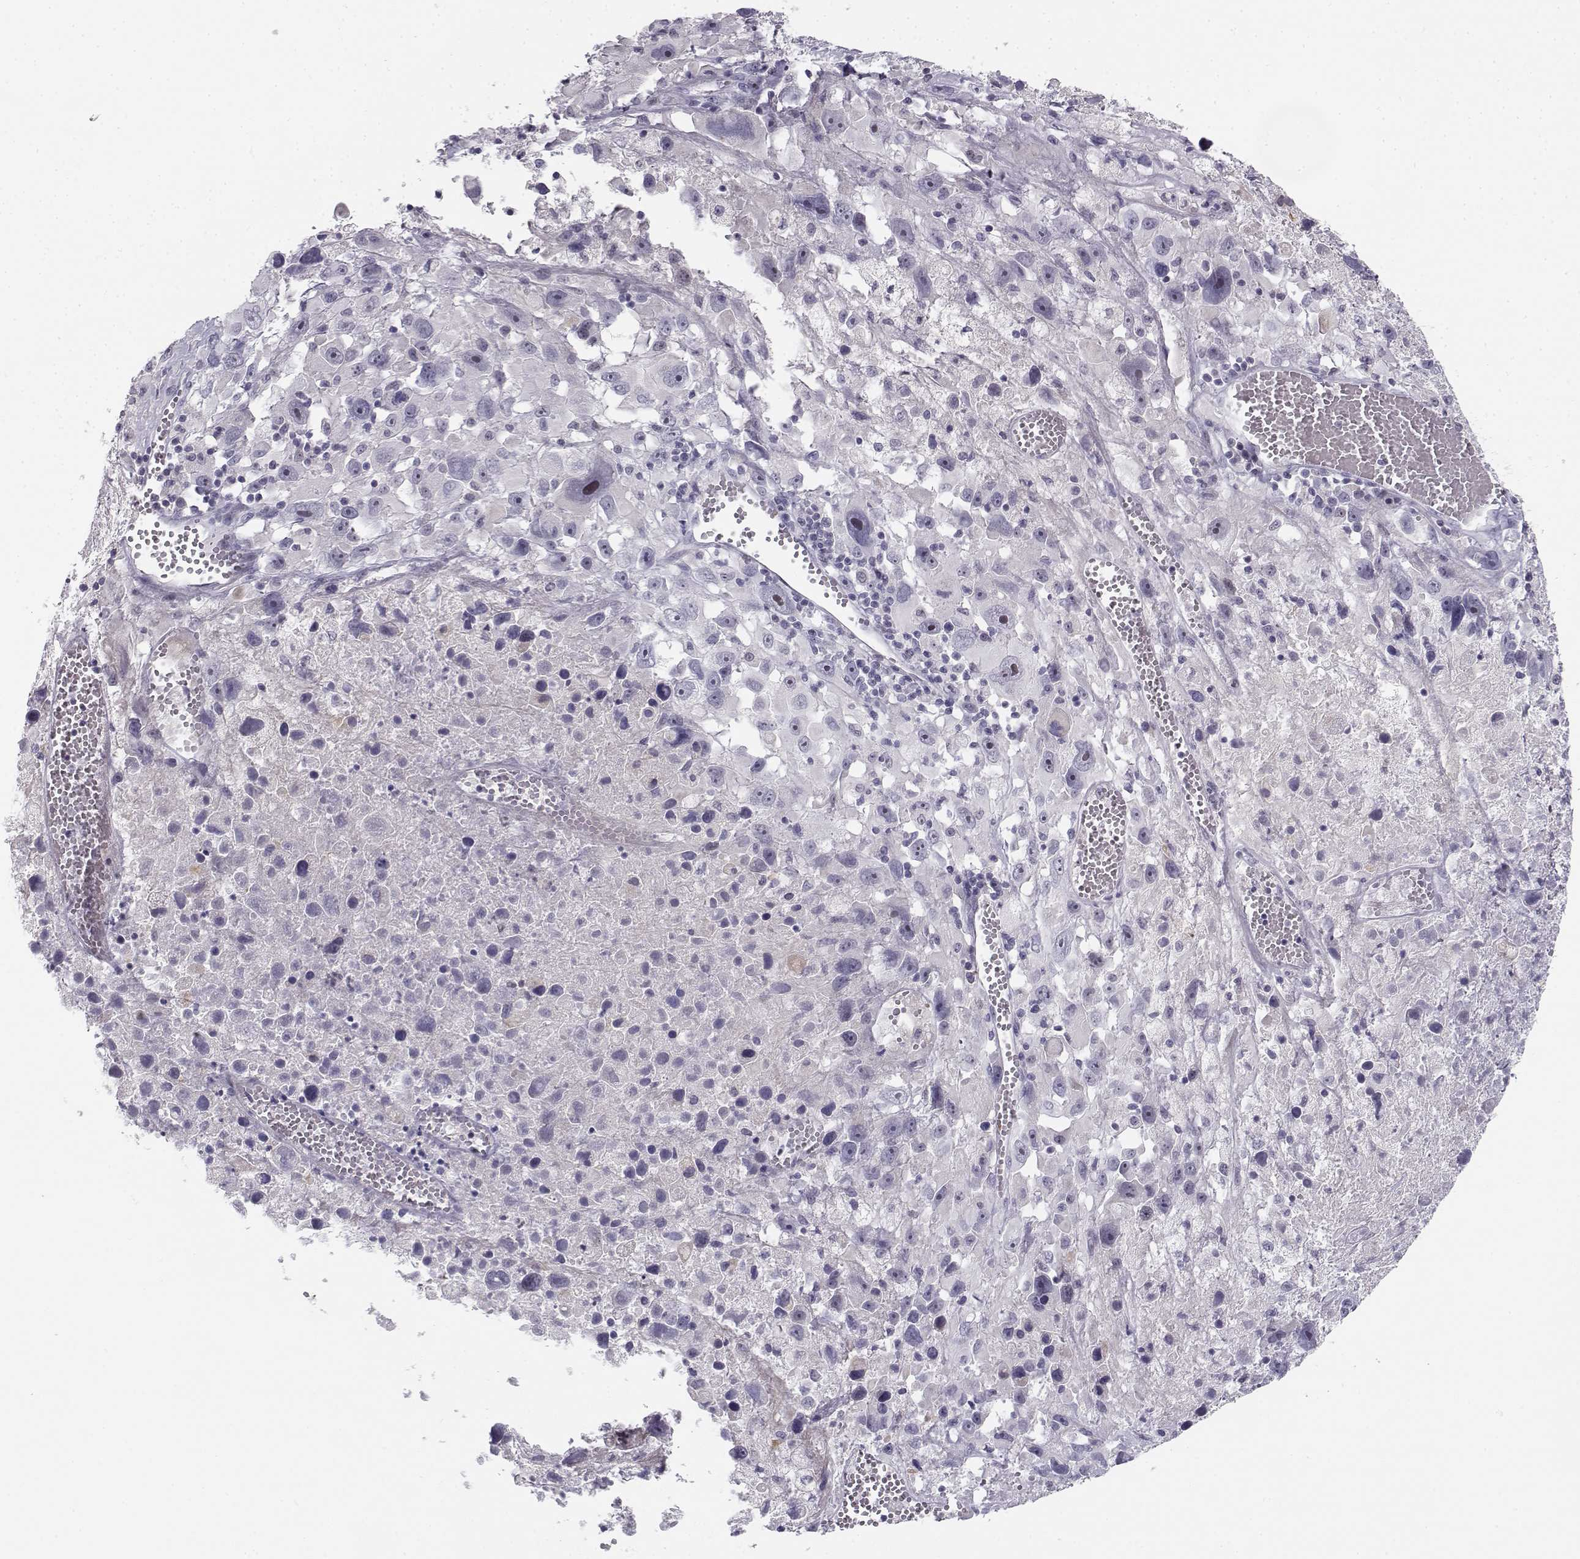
{"staining": {"intensity": "negative", "quantity": "none", "location": "none"}, "tissue": "melanoma", "cell_type": "Tumor cells", "image_type": "cancer", "snomed": [{"axis": "morphology", "description": "Malignant melanoma, Metastatic site"}, {"axis": "topography", "description": "Lymph node"}], "caption": "Immunohistochemistry (IHC) micrograph of neoplastic tissue: human melanoma stained with DAB (3,3'-diaminobenzidine) displays no significant protein staining in tumor cells.", "gene": "DDX25", "patient": {"sex": "male", "age": 50}}